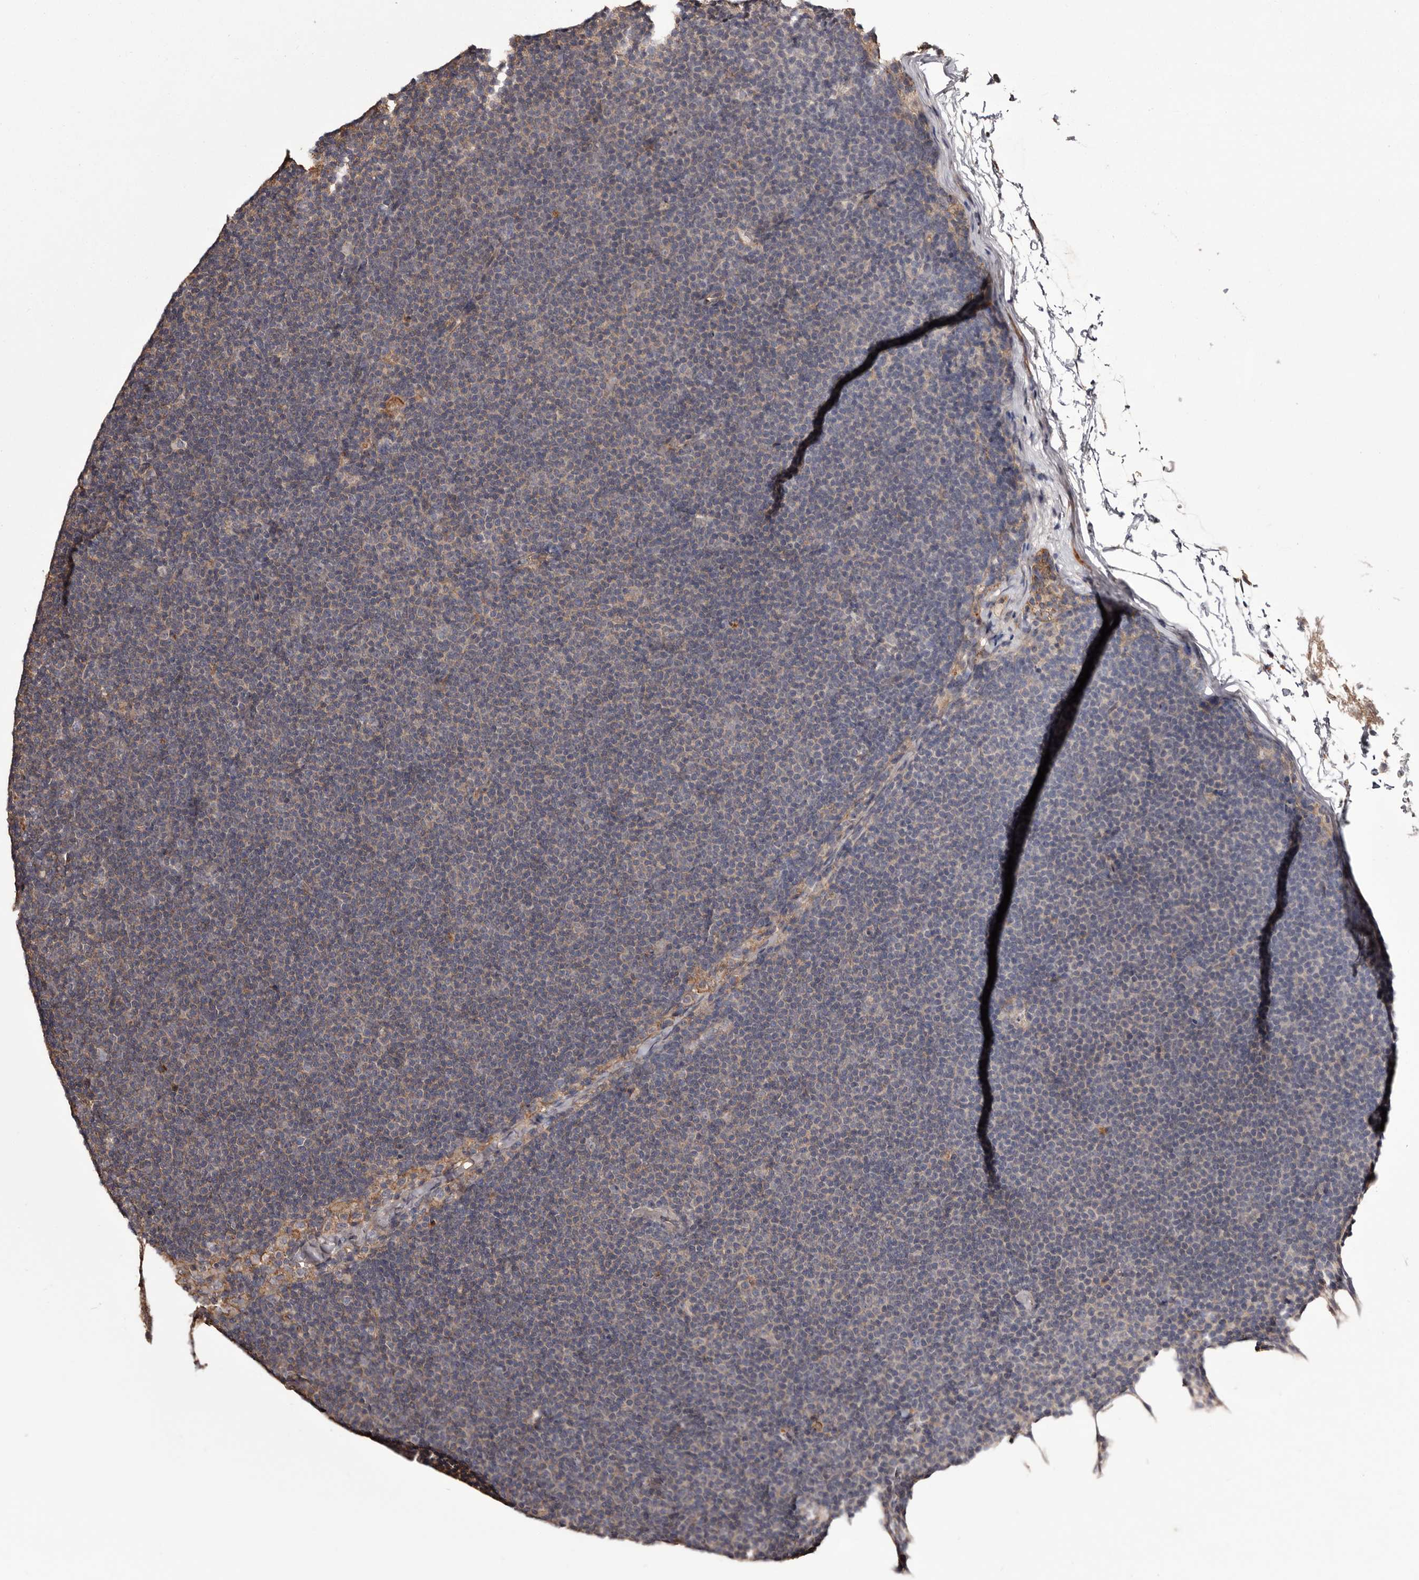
{"staining": {"intensity": "negative", "quantity": "none", "location": "none"}, "tissue": "lymphoma", "cell_type": "Tumor cells", "image_type": "cancer", "snomed": [{"axis": "morphology", "description": "Malignant lymphoma, non-Hodgkin's type, Low grade"}, {"axis": "topography", "description": "Lymph node"}], "caption": "IHC histopathology image of neoplastic tissue: human low-grade malignant lymphoma, non-Hodgkin's type stained with DAB (3,3'-diaminobenzidine) shows no significant protein staining in tumor cells.", "gene": "CYP1B1", "patient": {"sex": "female", "age": 53}}